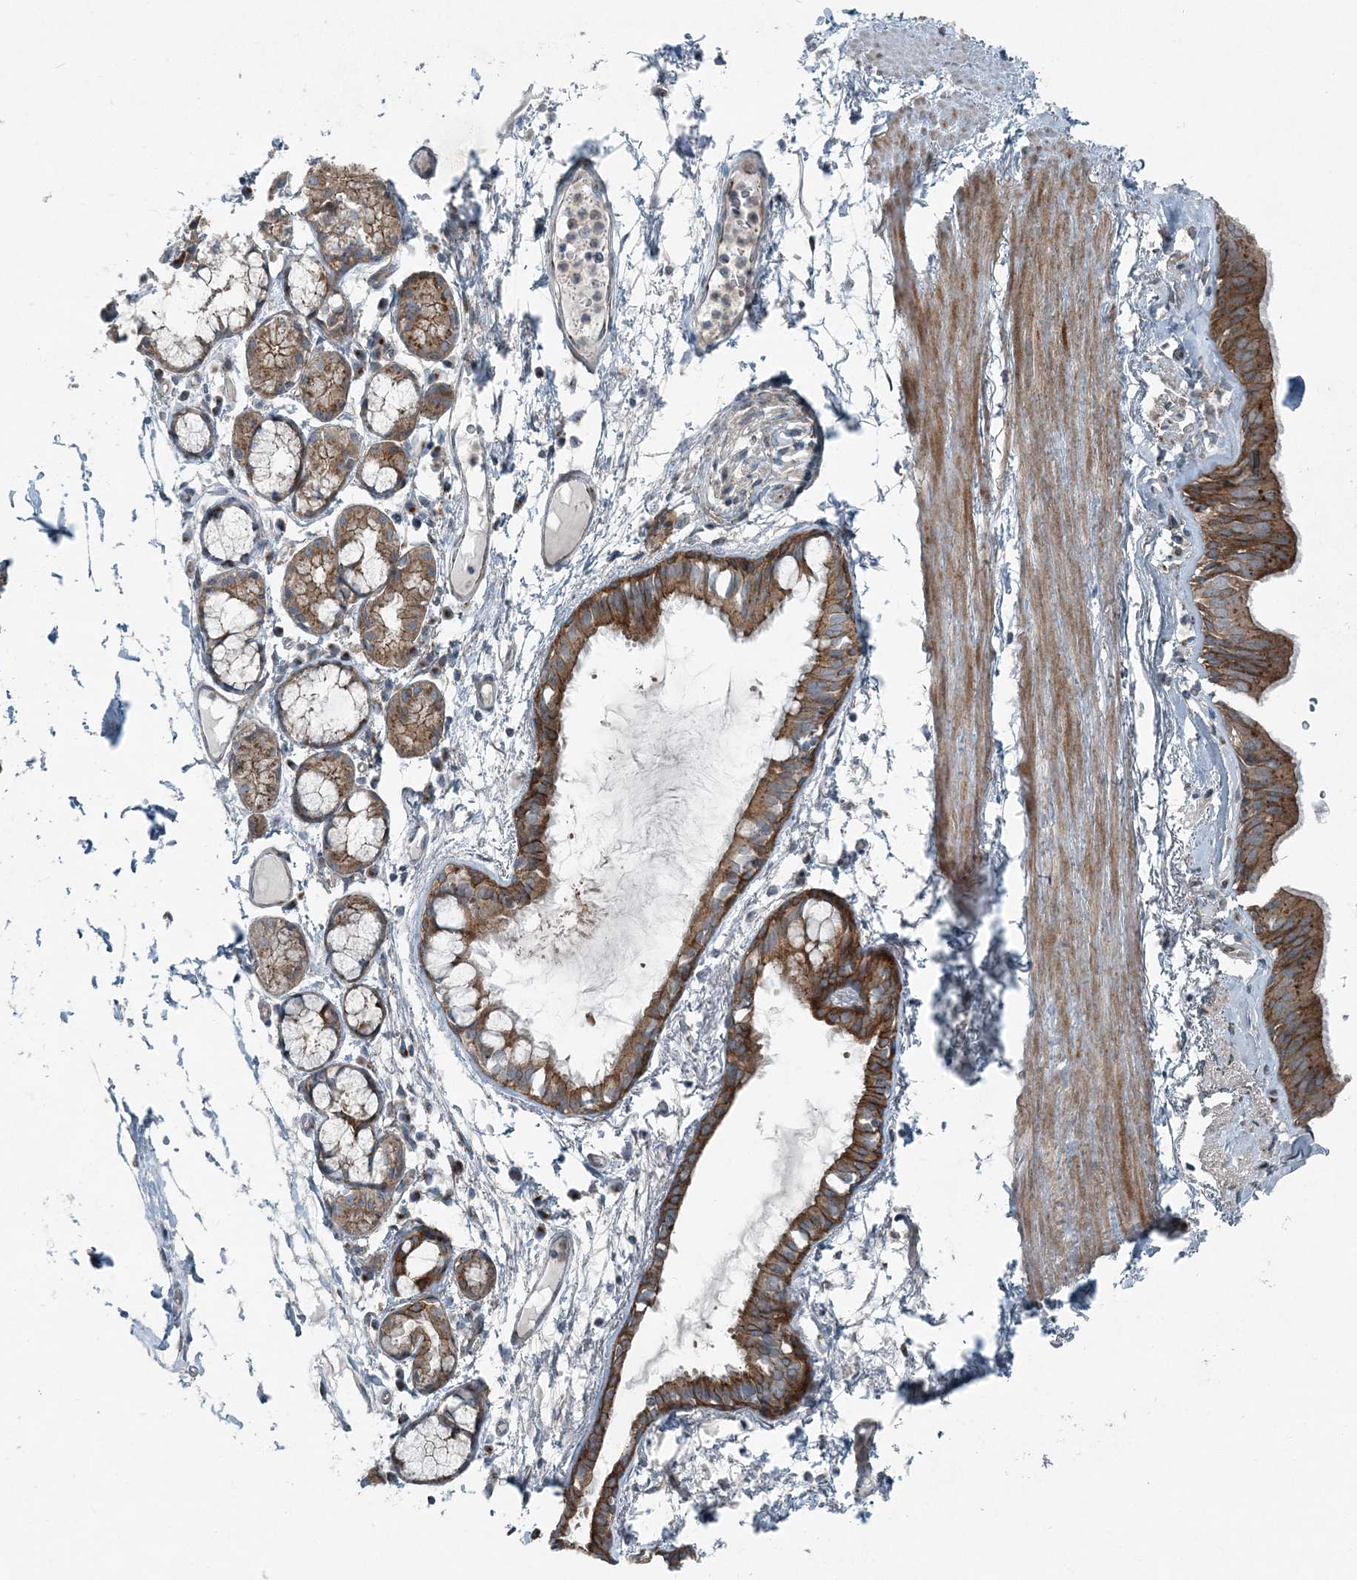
{"staining": {"intensity": "weak", "quantity": "25%-75%", "location": "cytoplasmic/membranous"}, "tissue": "soft tissue", "cell_type": "Fibroblasts", "image_type": "normal", "snomed": [{"axis": "morphology", "description": "Normal tissue, NOS"}, {"axis": "topography", "description": "Cartilage tissue"}], "caption": "Immunohistochemistry (IHC) photomicrograph of benign soft tissue stained for a protein (brown), which shows low levels of weak cytoplasmic/membranous expression in about 25%-75% of fibroblasts.", "gene": "GCC2", "patient": {"sex": "female", "age": 63}}